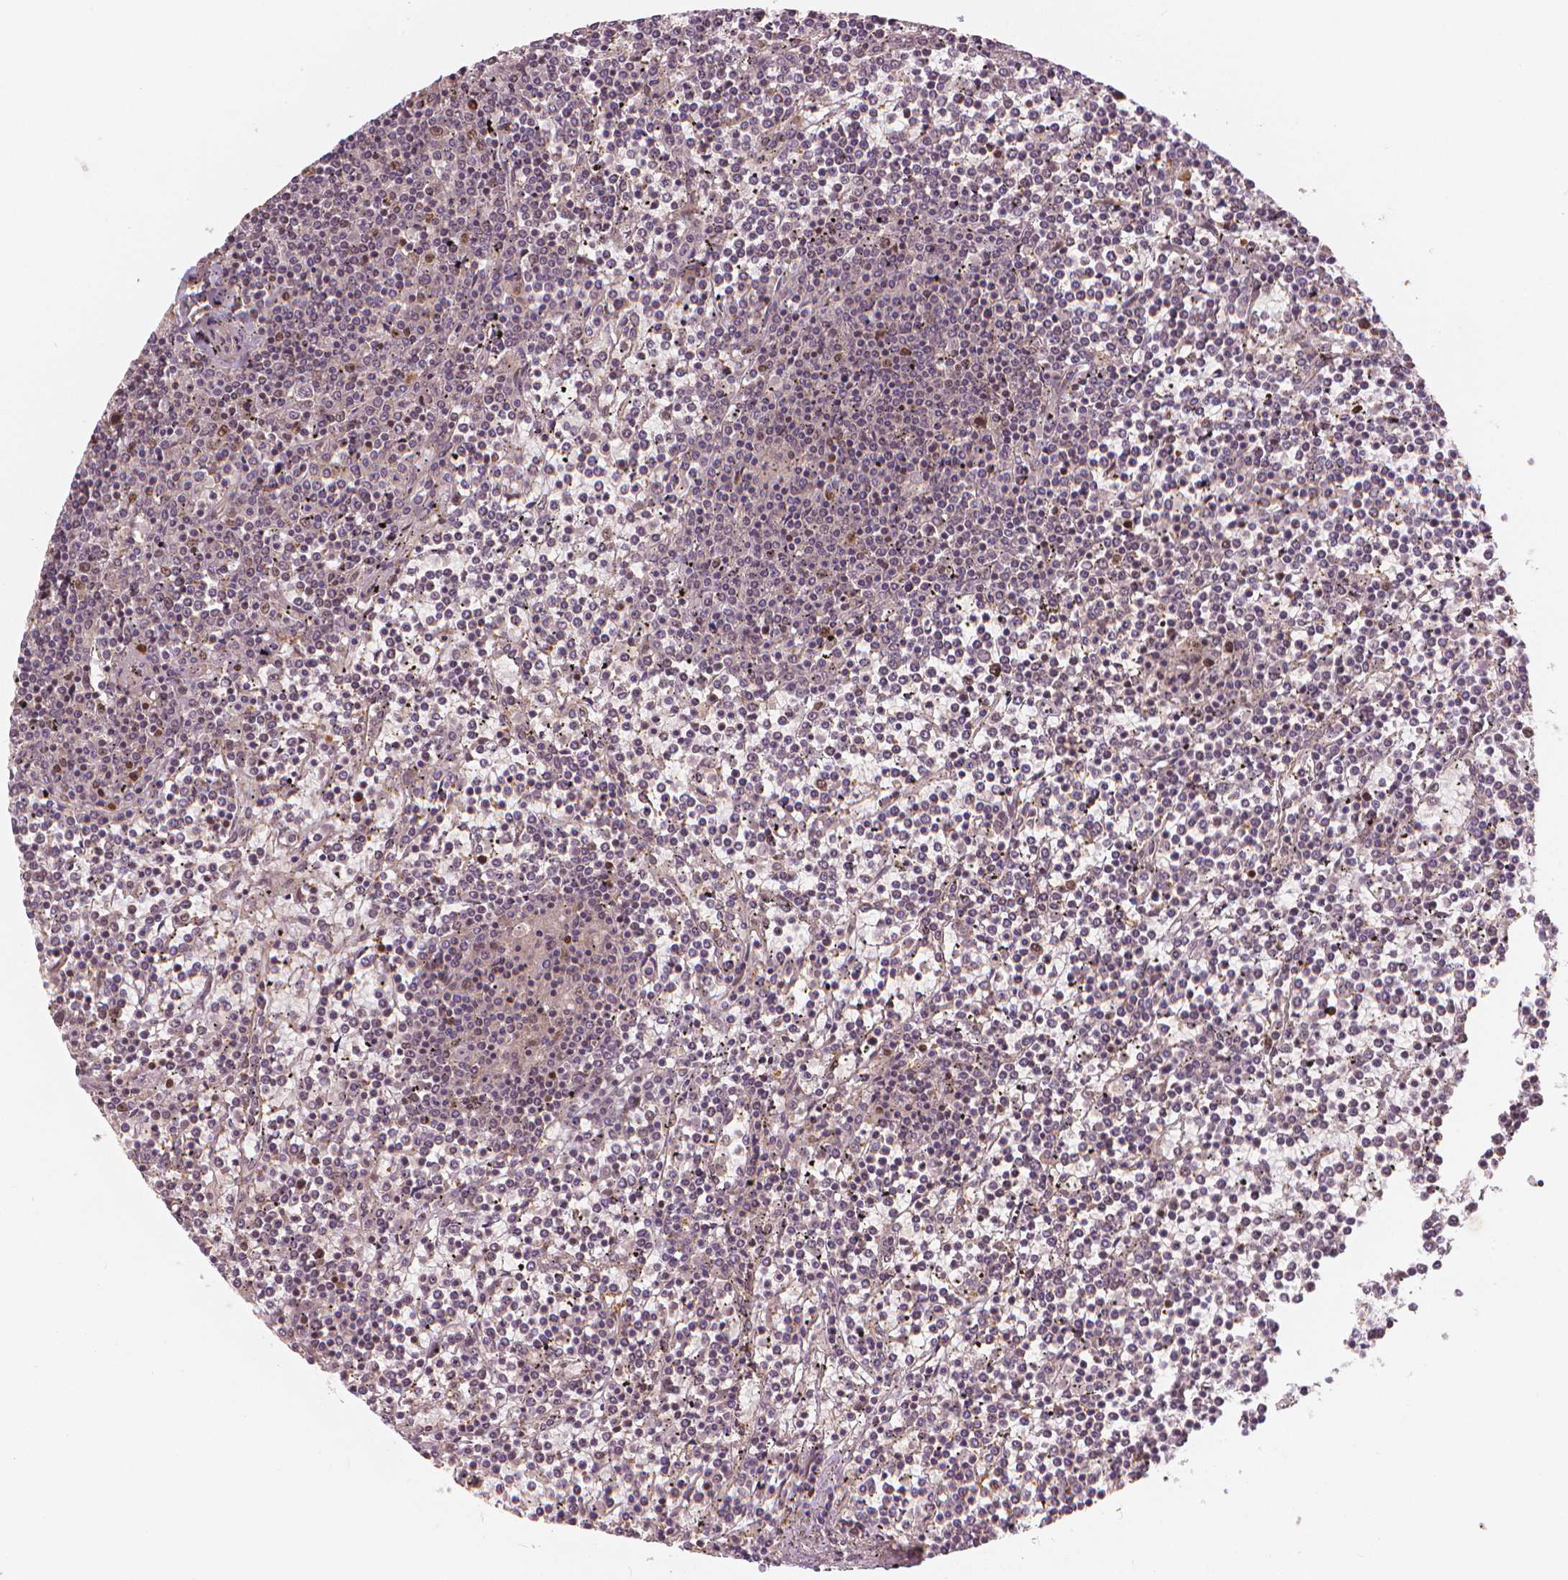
{"staining": {"intensity": "negative", "quantity": "none", "location": "none"}, "tissue": "lymphoma", "cell_type": "Tumor cells", "image_type": "cancer", "snomed": [{"axis": "morphology", "description": "Malignant lymphoma, non-Hodgkin's type, Low grade"}, {"axis": "topography", "description": "Spleen"}], "caption": "The photomicrograph exhibits no staining of tumor cells in malignant lymphoma, non-Hodgkin's type (low-grade).", "gene": "NSD2", "patient": {"sex": "female", "age": 19}}